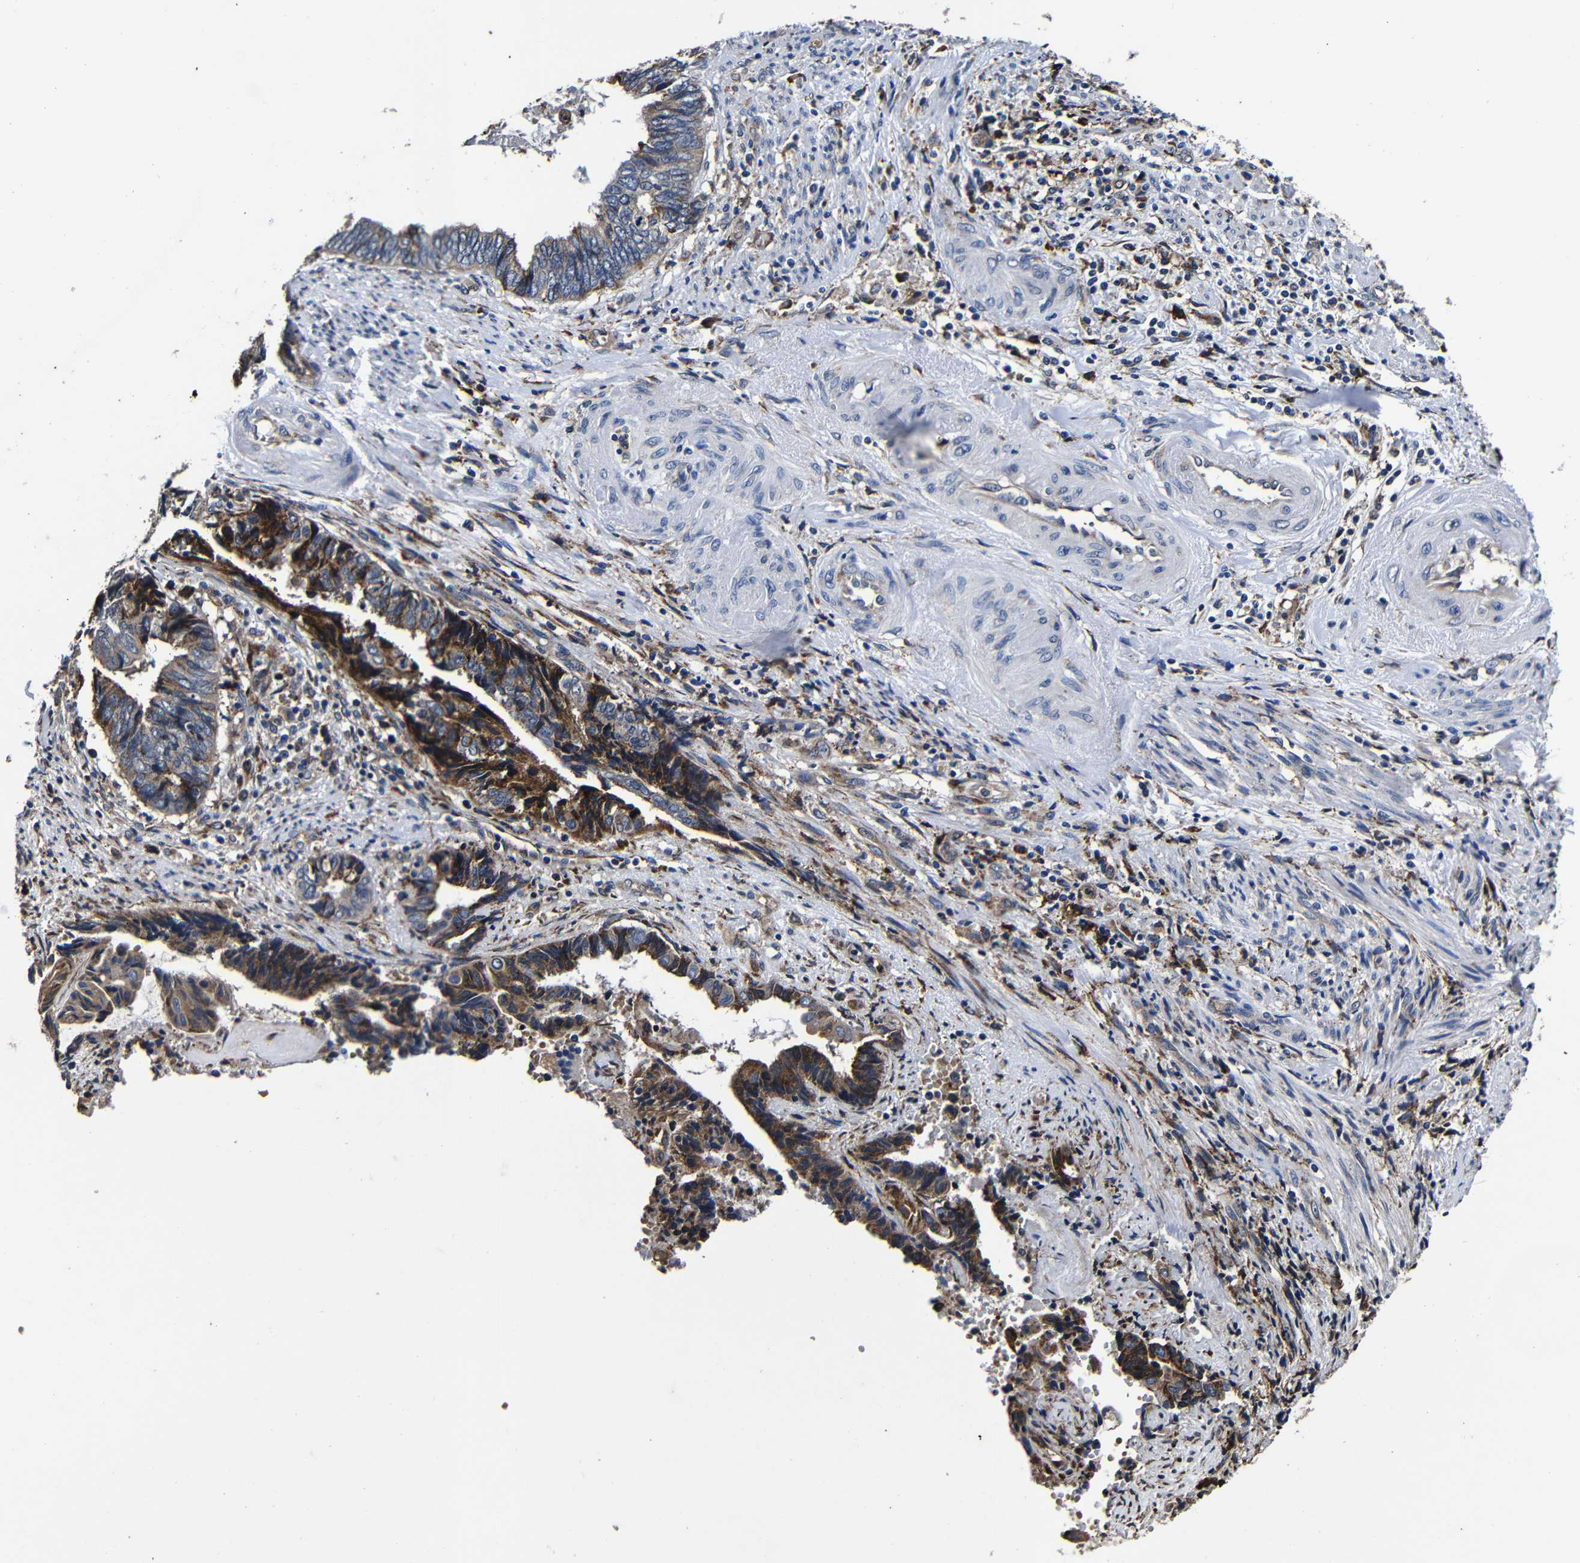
{"staining": {"intensity": "strong", "quantity": "25%-75%", "location": "cytoplasmic/membranous"}, "tissue": "endometrial cancer", "cell_type": "Tumor cells", "image_type": "cancer", "snomed": [{"axis": "morphology", "description": "Adenocarcinoma, NOS"}, {"axis": "topography", "description": "Uterus"}, {"axis": "topography", "description": "Endometrium"}], "caption": "Brown immunohistochemical staining in human endometrial adenocarcinoma shows strong cytoplasmic/membranous staining in about 25%-75% of tumor cells. Nuclei are stained in blue.", "gene": "SCN9A", "patient": {"sex": "female", "age": 70}}